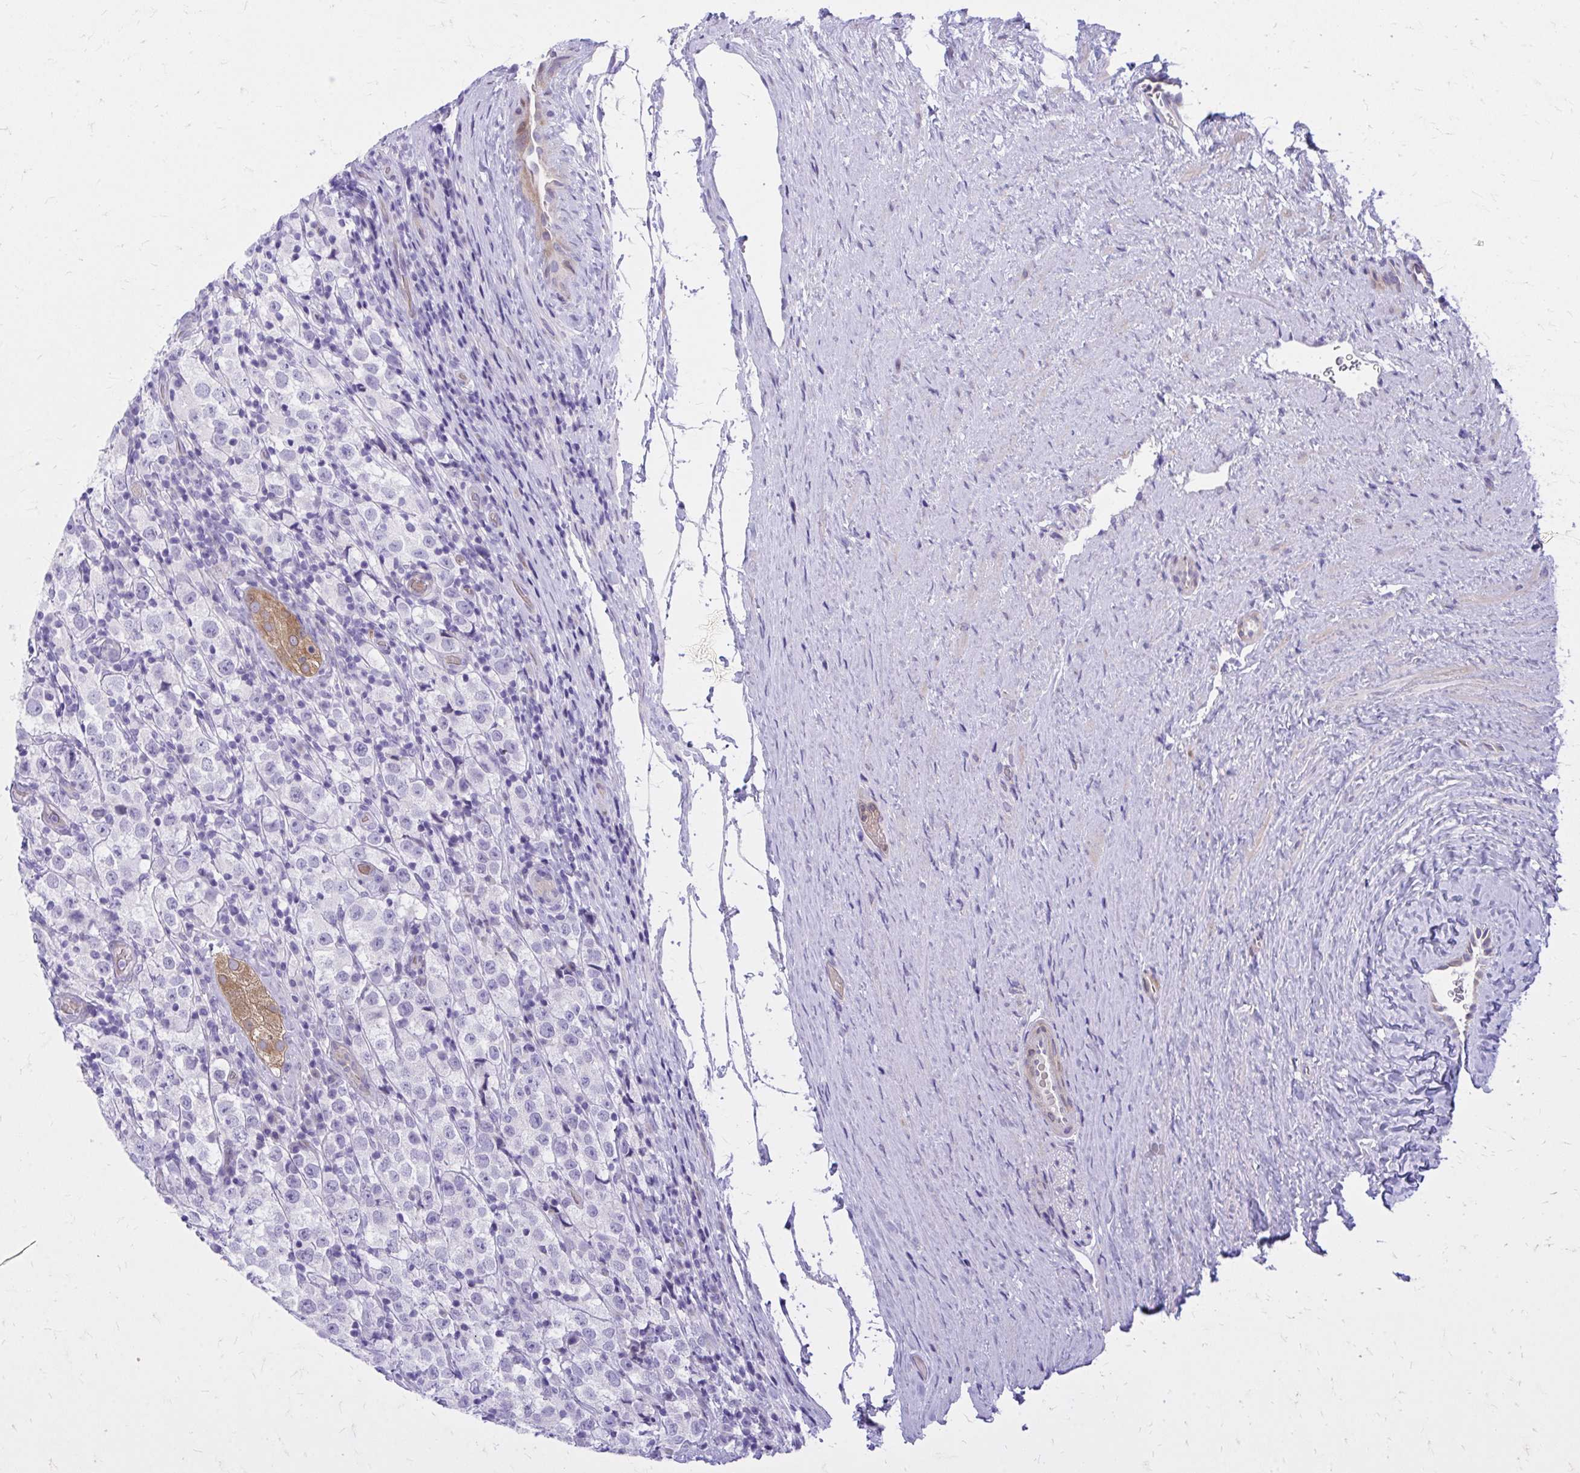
{"staining": {"intensity": "negative", "quantity": "none", "location": "none"}, "tissue": "testis cancer", "cell_type": "Tumor cells", "image_type": "cancer", "snomed": [{"axis": "morphology", "description": "Seminoma, NOS"}, {"axis": "morphology", "description": "Carcinoma, Embryonal, NOS"}, {"axis": "topography", "description": "Testis"}], "caption": "High power microscopy photomicrograph of an immunohistochemistry micrograph of testis cancer (embryonal carcinoma), revealing no significant expression in tumor cells.", "gene": "ADAMTSL1", "patient": {"sex": "male", "age": 41}}